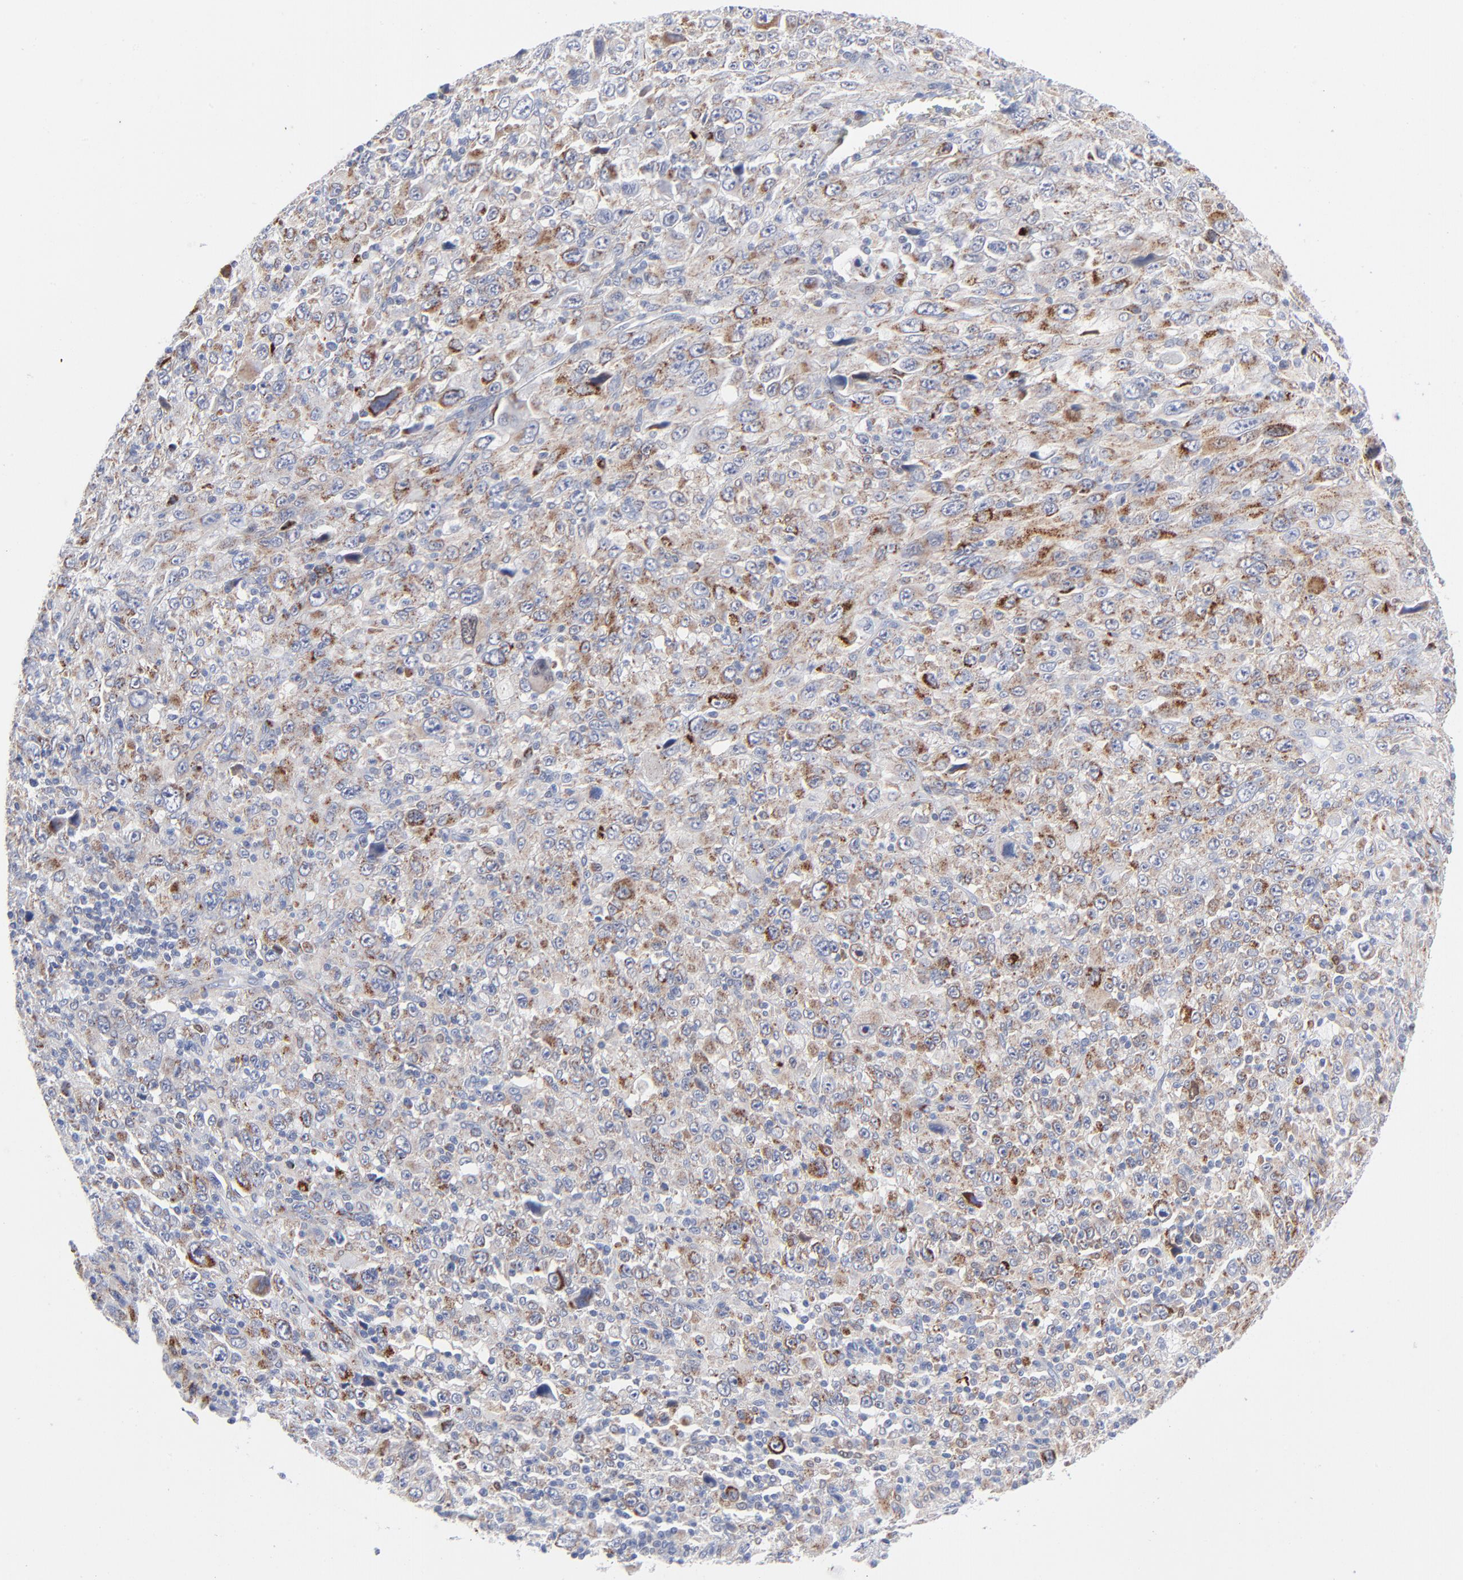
{"staining": {"intensity": "weak", "quantity": "<25%", "location": "cytoplasmic/membranous"}, "tissue": "melanoma", "cell_type": "Tumor cells", "image_type": "cancer", "snomed": [{"axis": "morphology", "description": "Malignant melanoma, Metastatic site"}, {"axis": "topography", "description": "Skin"}], "caption": "Immunohistochemical staining of human melanoma exhibits no significant positivity in tumor cells. (Stains: DAB IHC with hematoxylin counter stain, Microscopy: brightfield microscopy at high magnification).", "gene": "CHCHD10", "patient": {"sex": "female", "age": 56}}